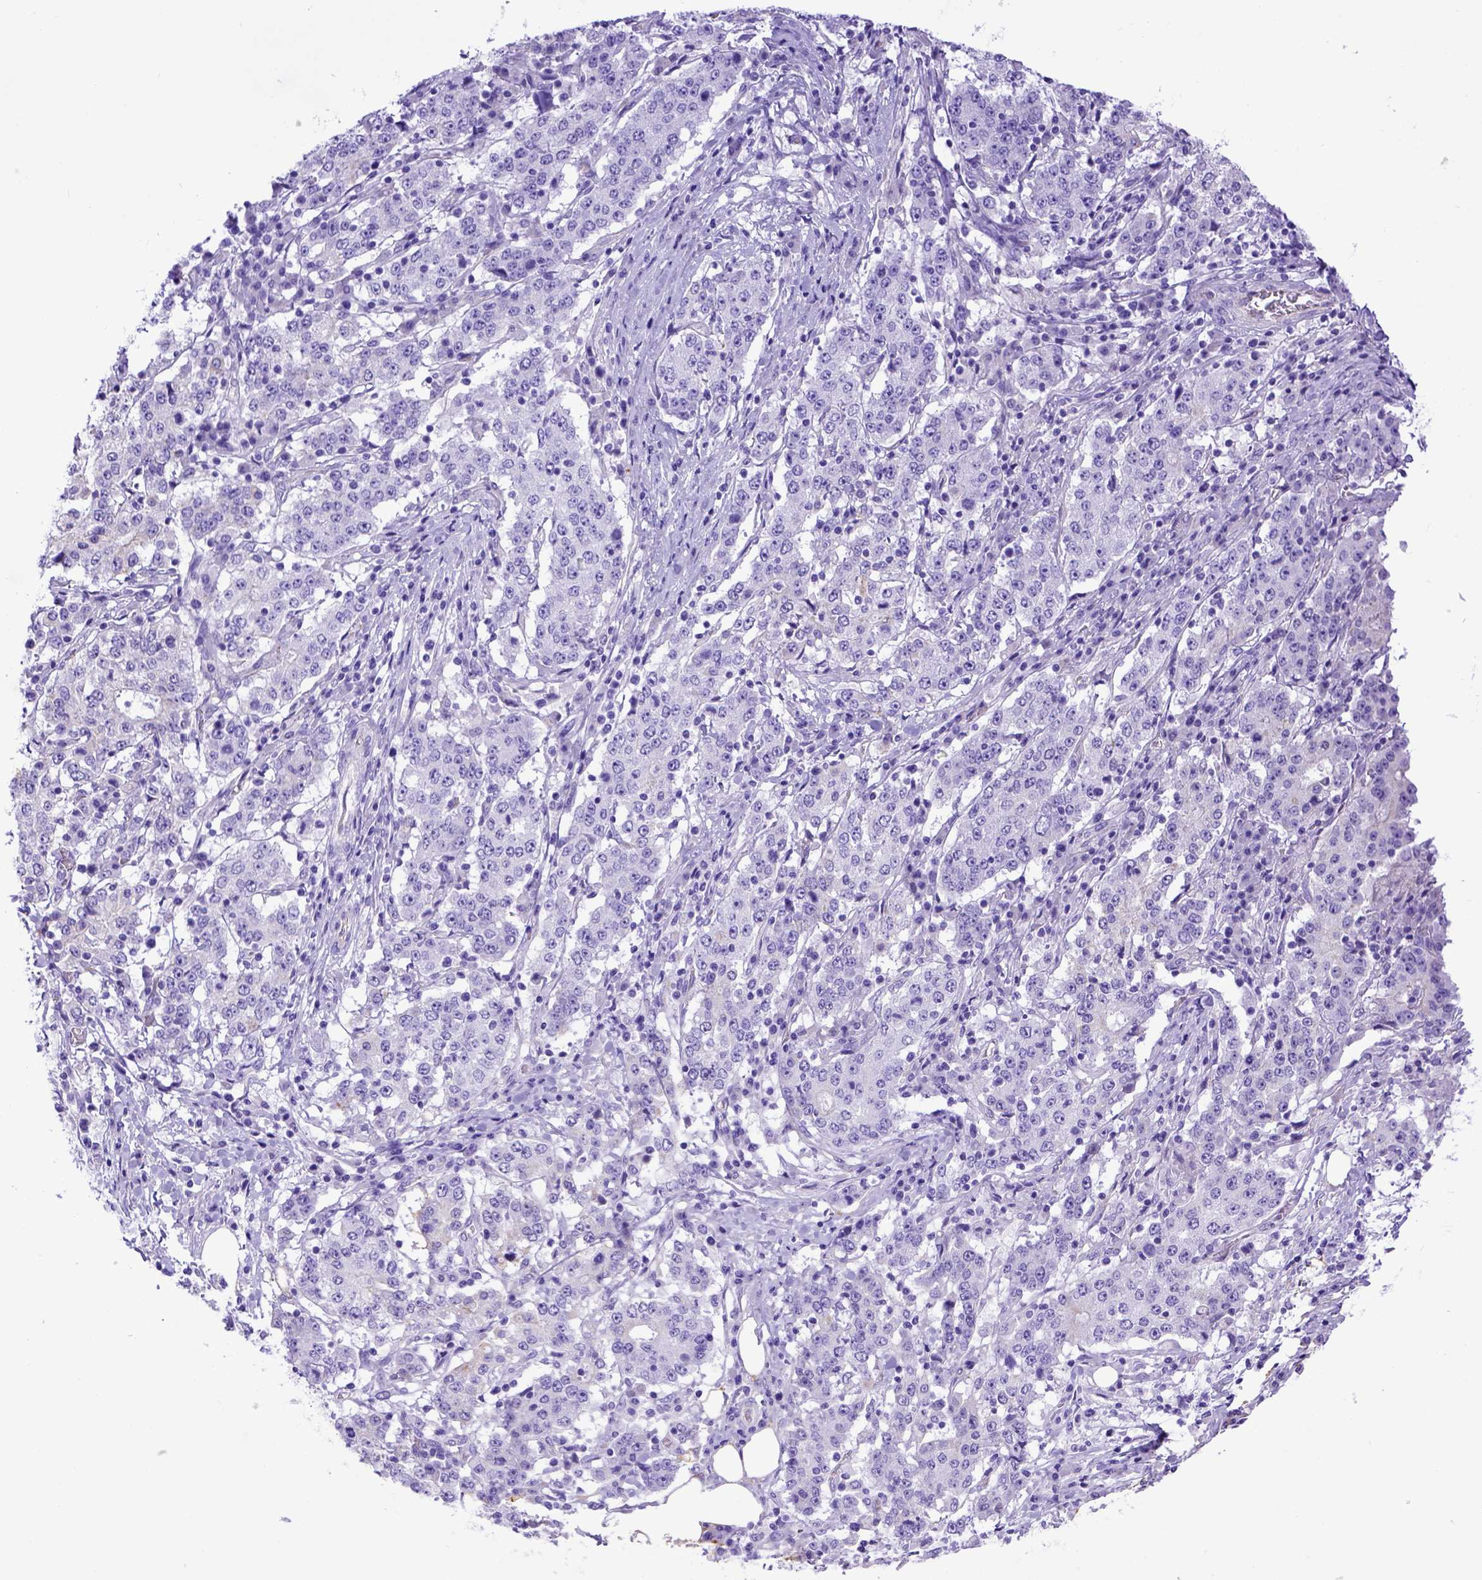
{"staining": {"intensity": "negative", "quantity": "none", "location": "none"}, "tissue": "stomach cancer", "cell_type": "Tumor cells", "image_type": "cancer", "snomed": [{"axis": "morphology", "description": "Adenocarcinoma, NOS"}, {"axis": "topography", "description": "Stomach"}], "caption": "Stomach cancer stained for a protein using immunohistochemistry (IHC) reveals no positivity tumor cells.", "gene": "LRRC18", "patient": {"sex": "male", "age": 59}}